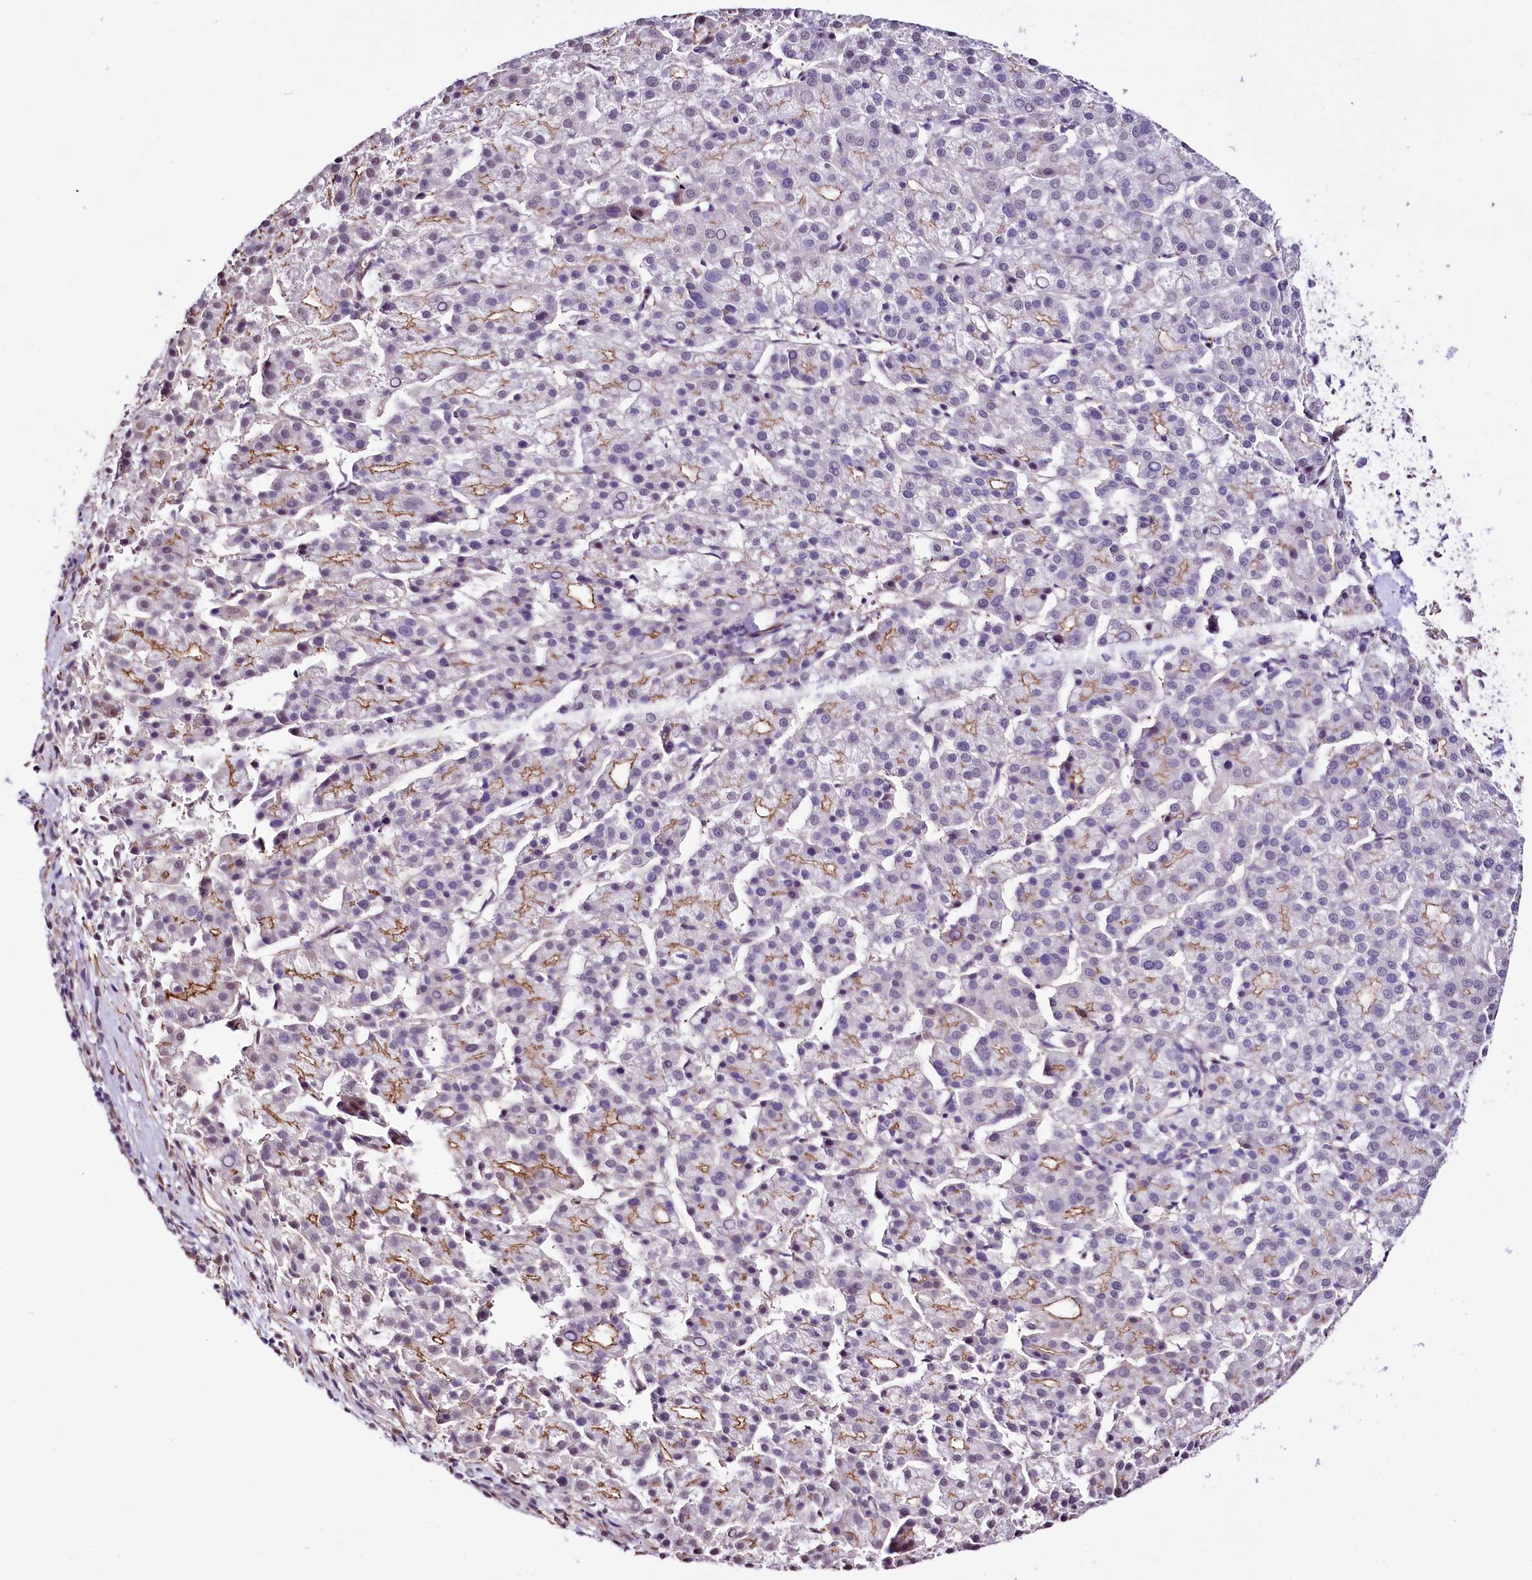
{"staining": {"intensity": "moderate", "quantity": "<25%", "location": "cytoplasmic/membranous"}, "tissue": "liver cancer", "cell_type": "Tumor cells", "image_type": "cancer", "snomed": [{"axis": "morphology", "description": "Carcinoma, Hepatocellular, NOS"}, {"axis": "topography", "description": "Liver"}], "caption": "There is low levels of moderate cytoplasmic/membranous expression in tumor cells of hepatocellular carcinoma (liver), as demonstrated by immunohistochemical staining (brown color).", "gene": "ST7", "patient": {"sex": "female", "age": 58}}